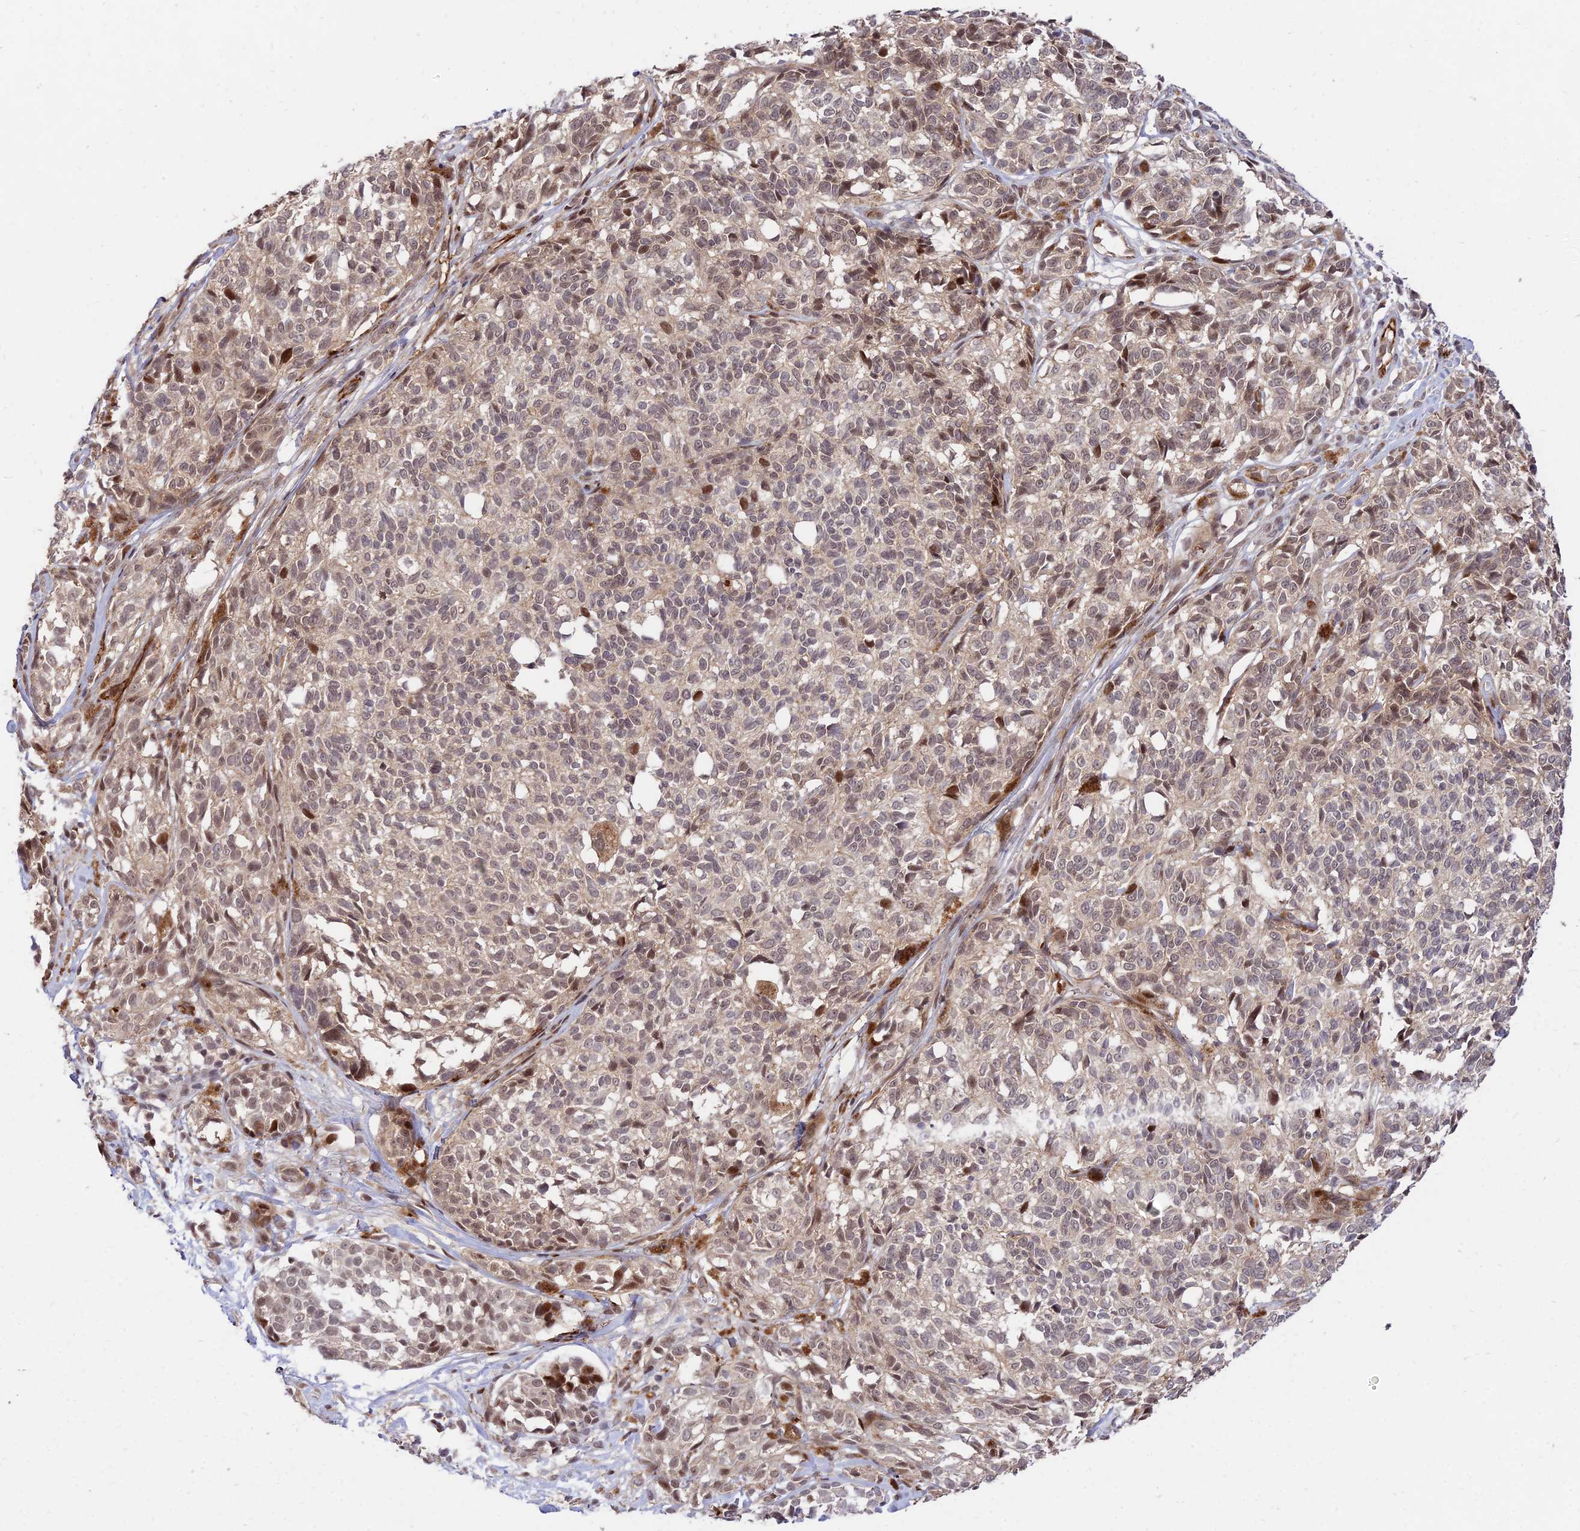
{"staining": {"intensity": "weak", "quantity": ">75%", "location": "nuclear"}, "tissue": "melanoma", "cell_type": "Tumor cells", "image_type": "cancer", "snomed": [{"axis": "morphology", "description": "Malignant melanoma, NOS"}, {"axis": "topography", "description": "Skin of upper extremity"}], "caption": "This is a histology image of immunohistochemistry staining of melanoma, which shows weak expression in the nuclear of tumor cells.", "gene": "ZNF85", "patient": {"sex": "male", "age": 40}}